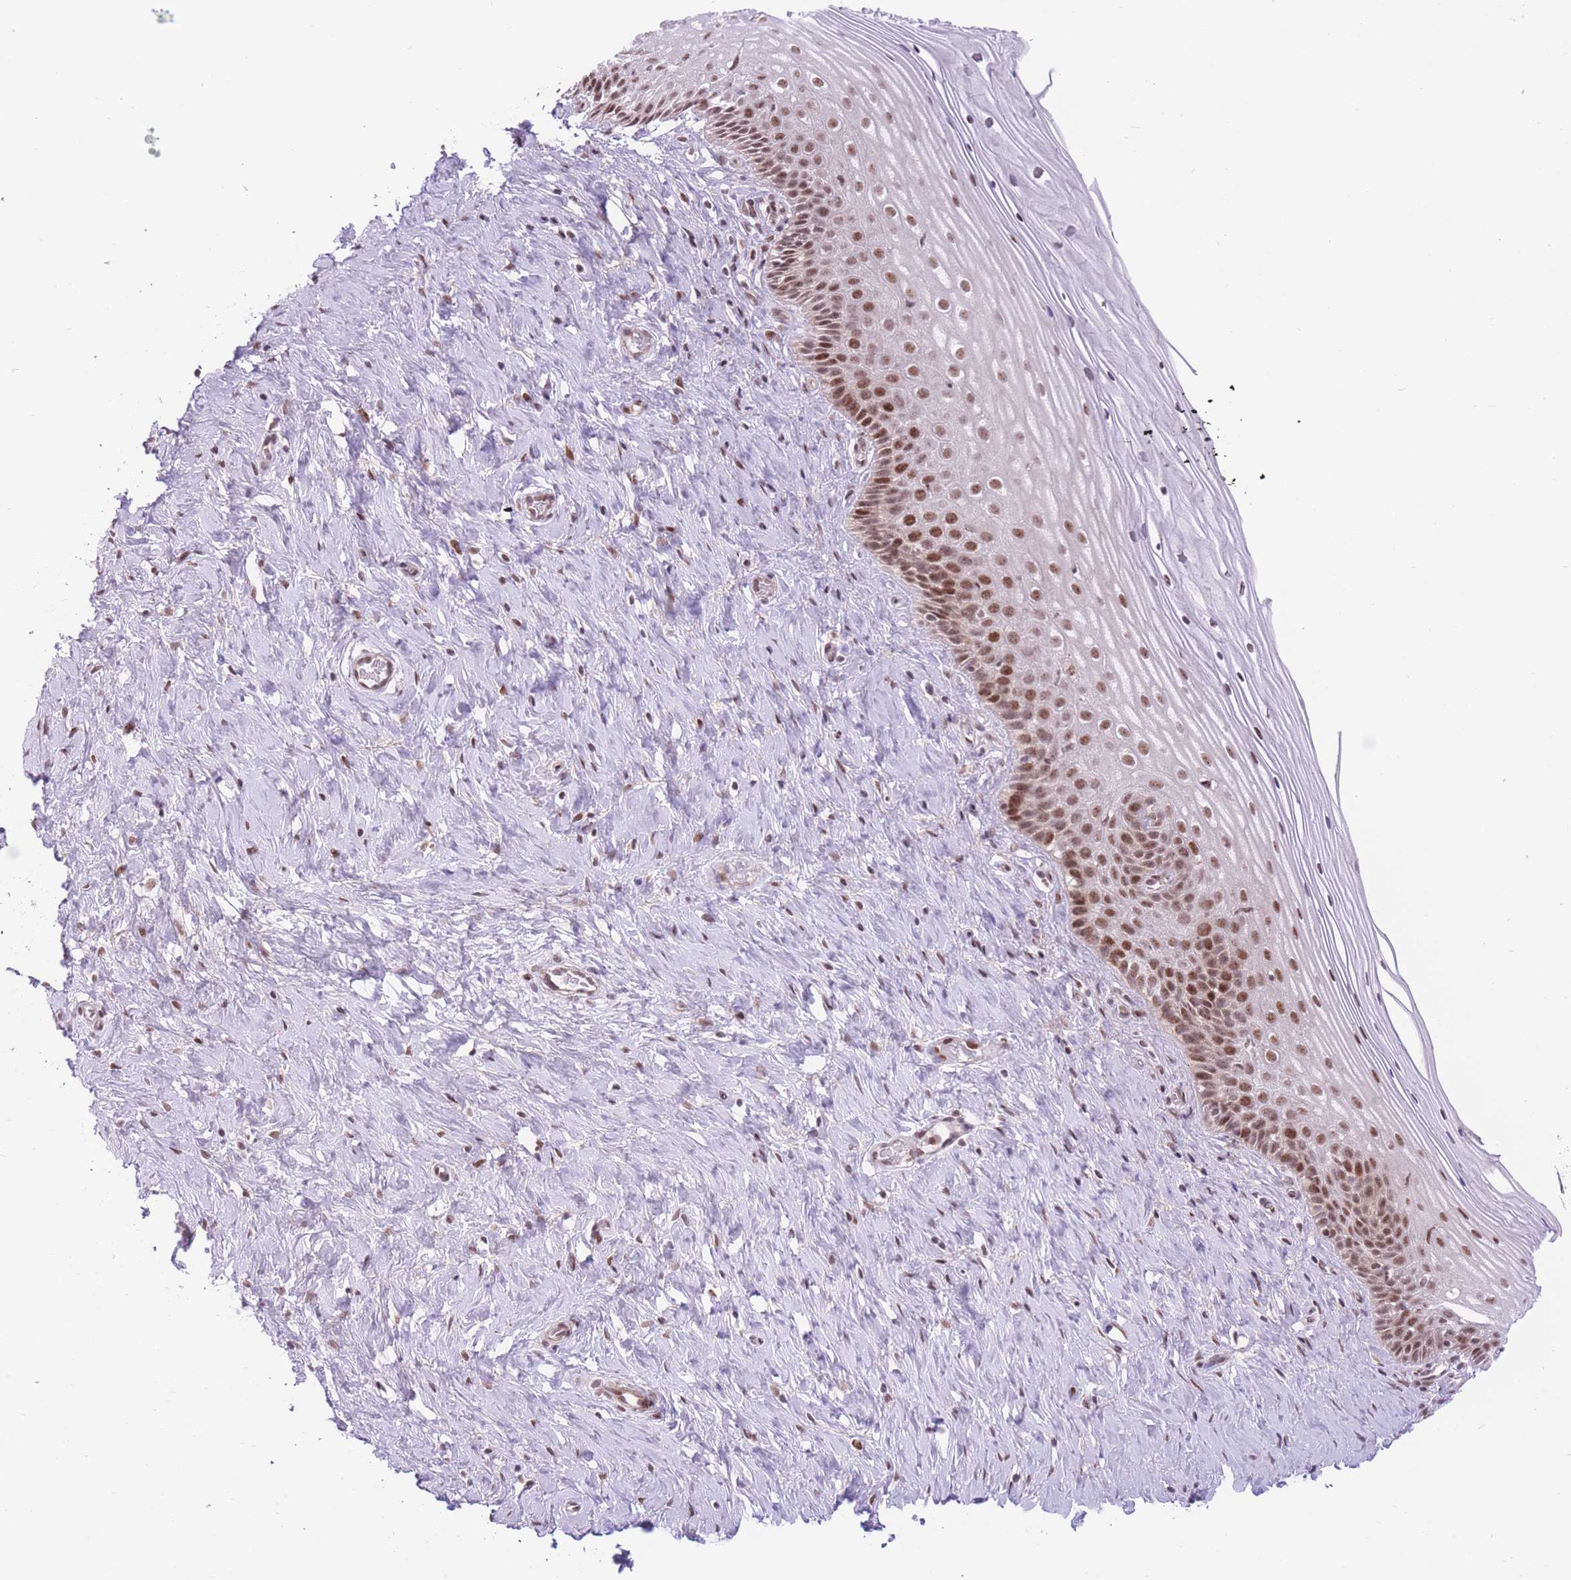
{"staining": {"intensity": "moderate", "quantity": ">75%", "location": "nuclear"}, "tissue": "cervix", "cell_type": "Squamous epithelial cells", "image_type": "normal", "snomed": [{"axis": "morphology", "description": "Normal tissue, NOS"}, {"axis": "topography", "description": "Cervix"}], "caption": "Immunohistochemical staining of unremarkable human cervix shows >75% levels of moderate nuclear protein expression in approximately >75% of squamous epithelial cells.", "gene": "PCIF1", "patient": {"sex": "female", "age": 33}}